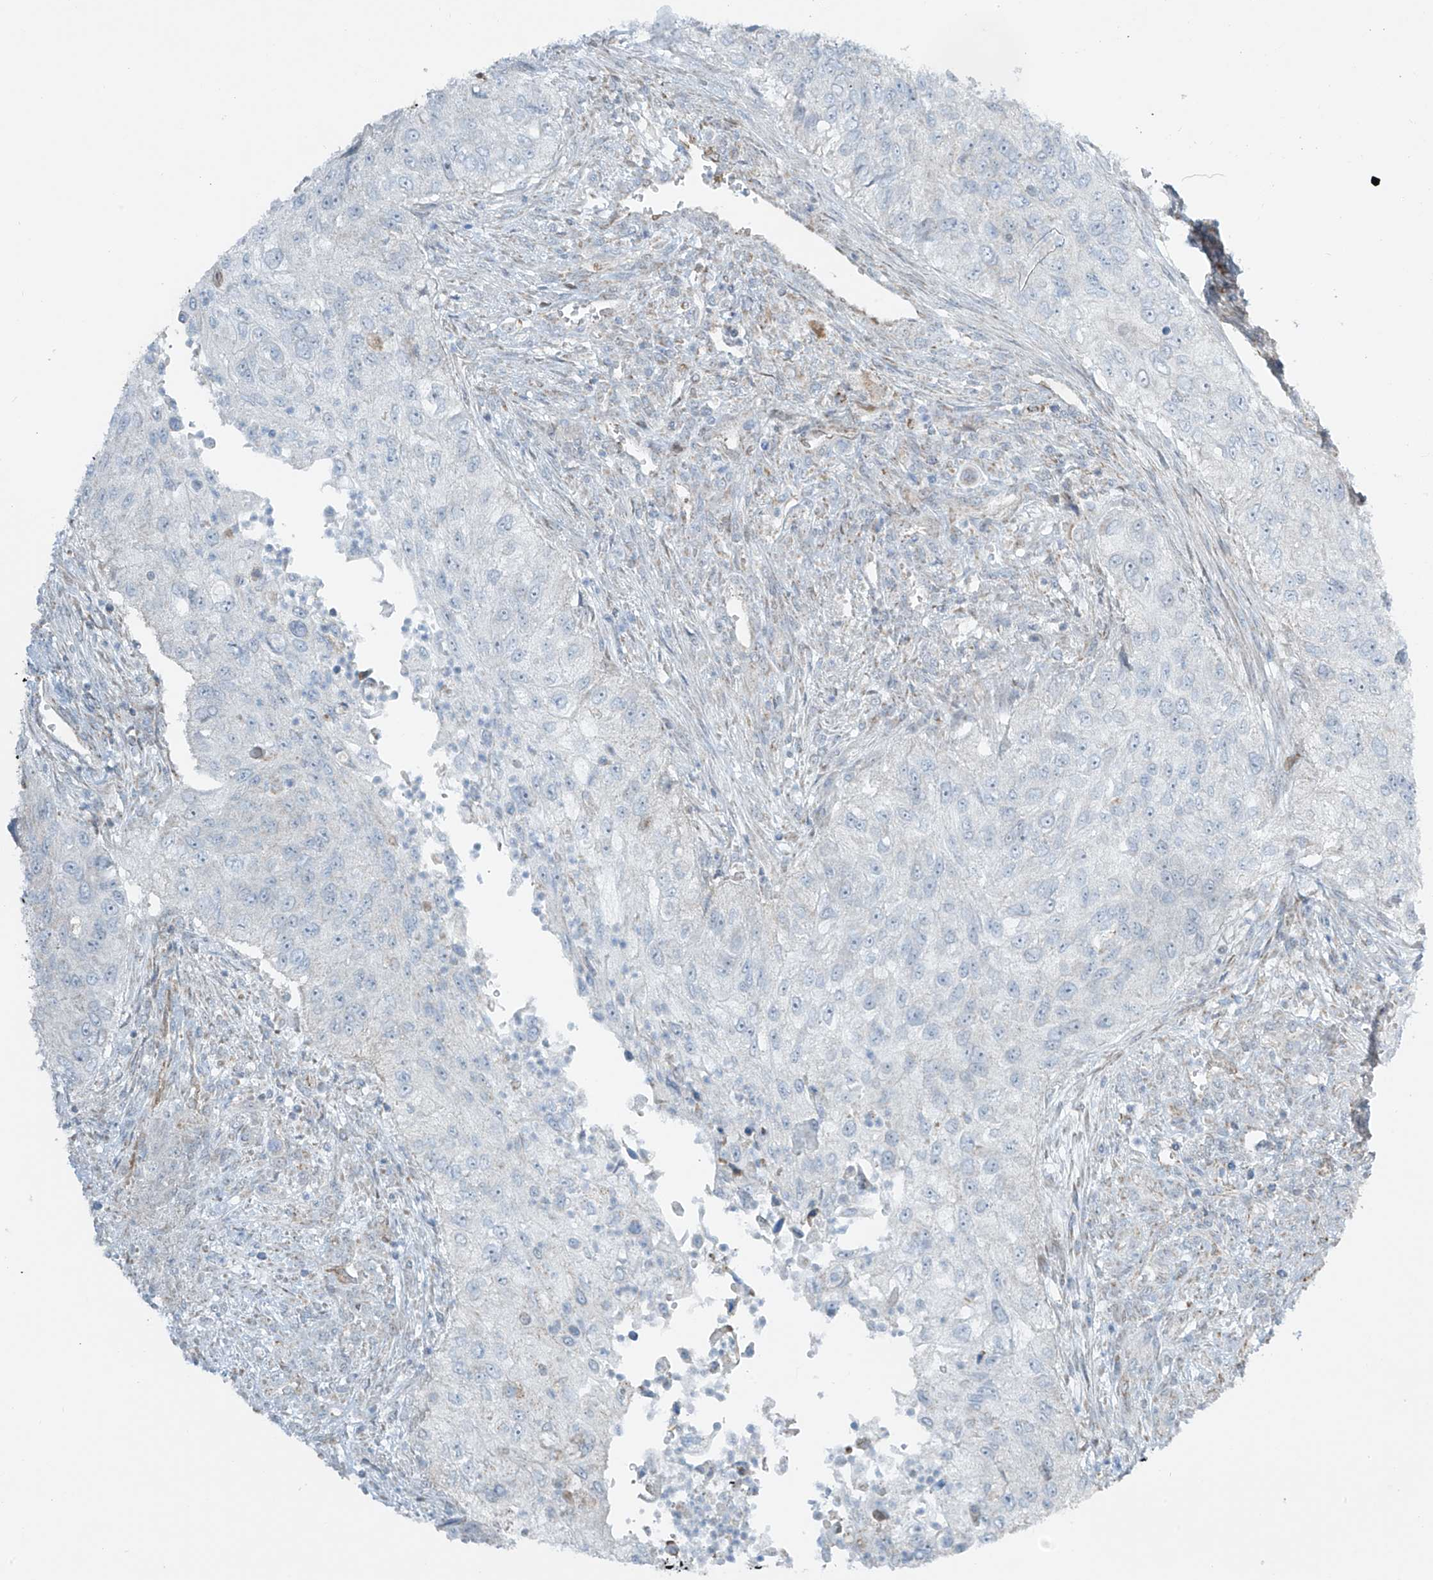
{"staining": {"intensity": "negative", "quantity": "none", "location": "none"}, "tissue": "urothelial cancer", "cell_type": "Tumor cells", "image_type": "cancer", "snomed": [{"axis": "morphology", "description": "Urothelial carcinoma, High grade"}, {"axis": "topography", "description": "Urinary bladder"}], "caption": "DAB (3,3'-diaminobenzidine) immunohistochemical staining of human high-grade urothelial carcinoma demonstrates no significant staining in tumor cells. (Stains: DAB (3,3'-diaminobenzidine) IHC with hematoxylin counter stain, Microscopy: brightfield microscopy at high magnification).", "gene": "SMDT1", "patient": {"sex": "female", "age": 60}}